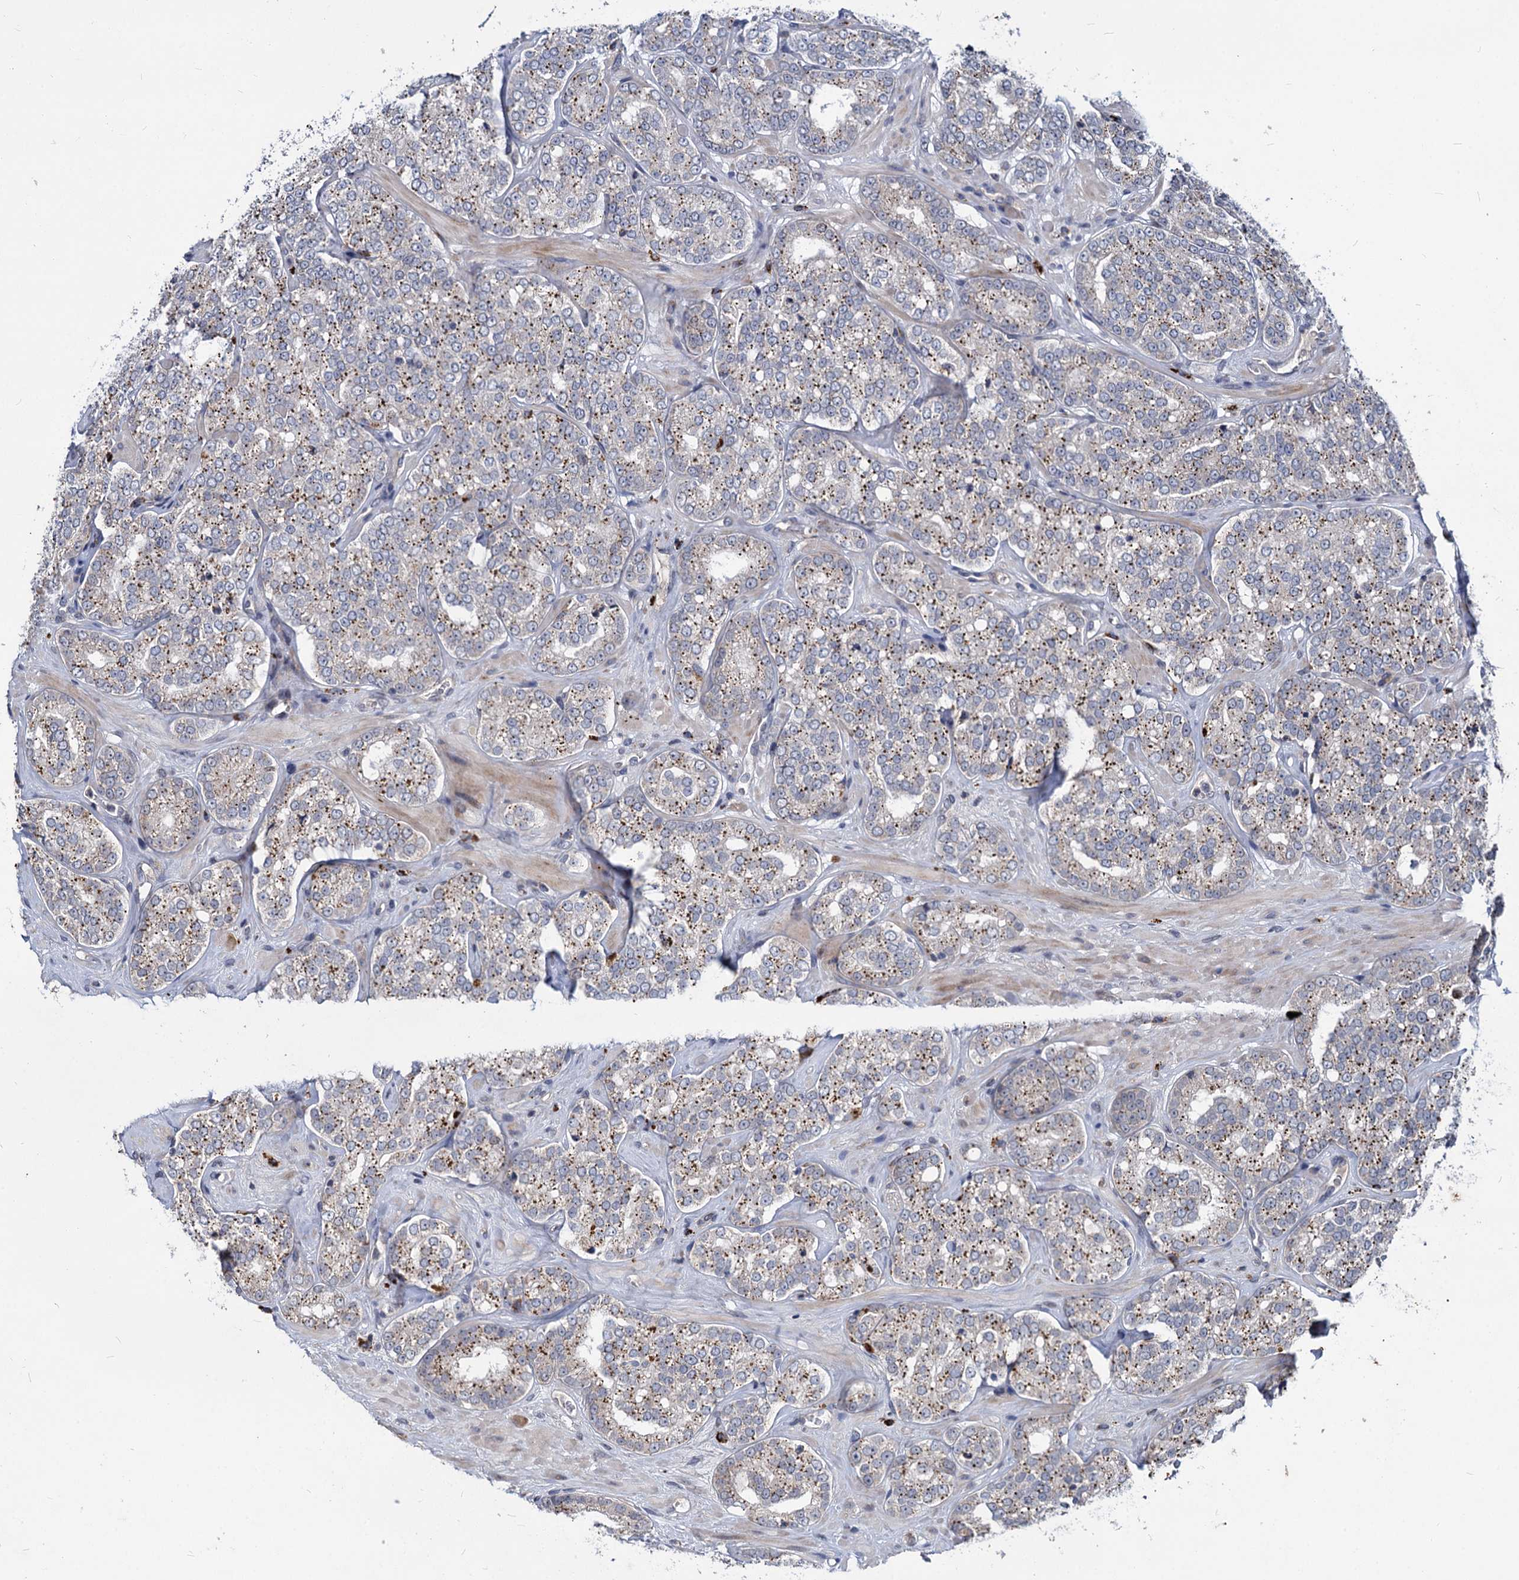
{"staining": {"intensity": "moderate", "quantity": ">75%", "location": "cytoplasmic/membranous"}, "tissue": "prostate cancer", "cell_type": "Tumor cells", "image_type": "cancer", "snomed": [{"axis": "morphology", "description": "Normal tissue, NOS"}, {"axis": "morphology", "description": "Adenocarcinoma, High grade"}, {"axis": "topography", "description": "Prostate"}], "caption": "This image displays immunohistochemistry (IHC) staining of prostate cancer, with medium moderate cytoplasmic/membranous staining in approximately >75% of tumor cells.", "gene": "C11orf86", "patient": {"sex": "male", "age": 83}}